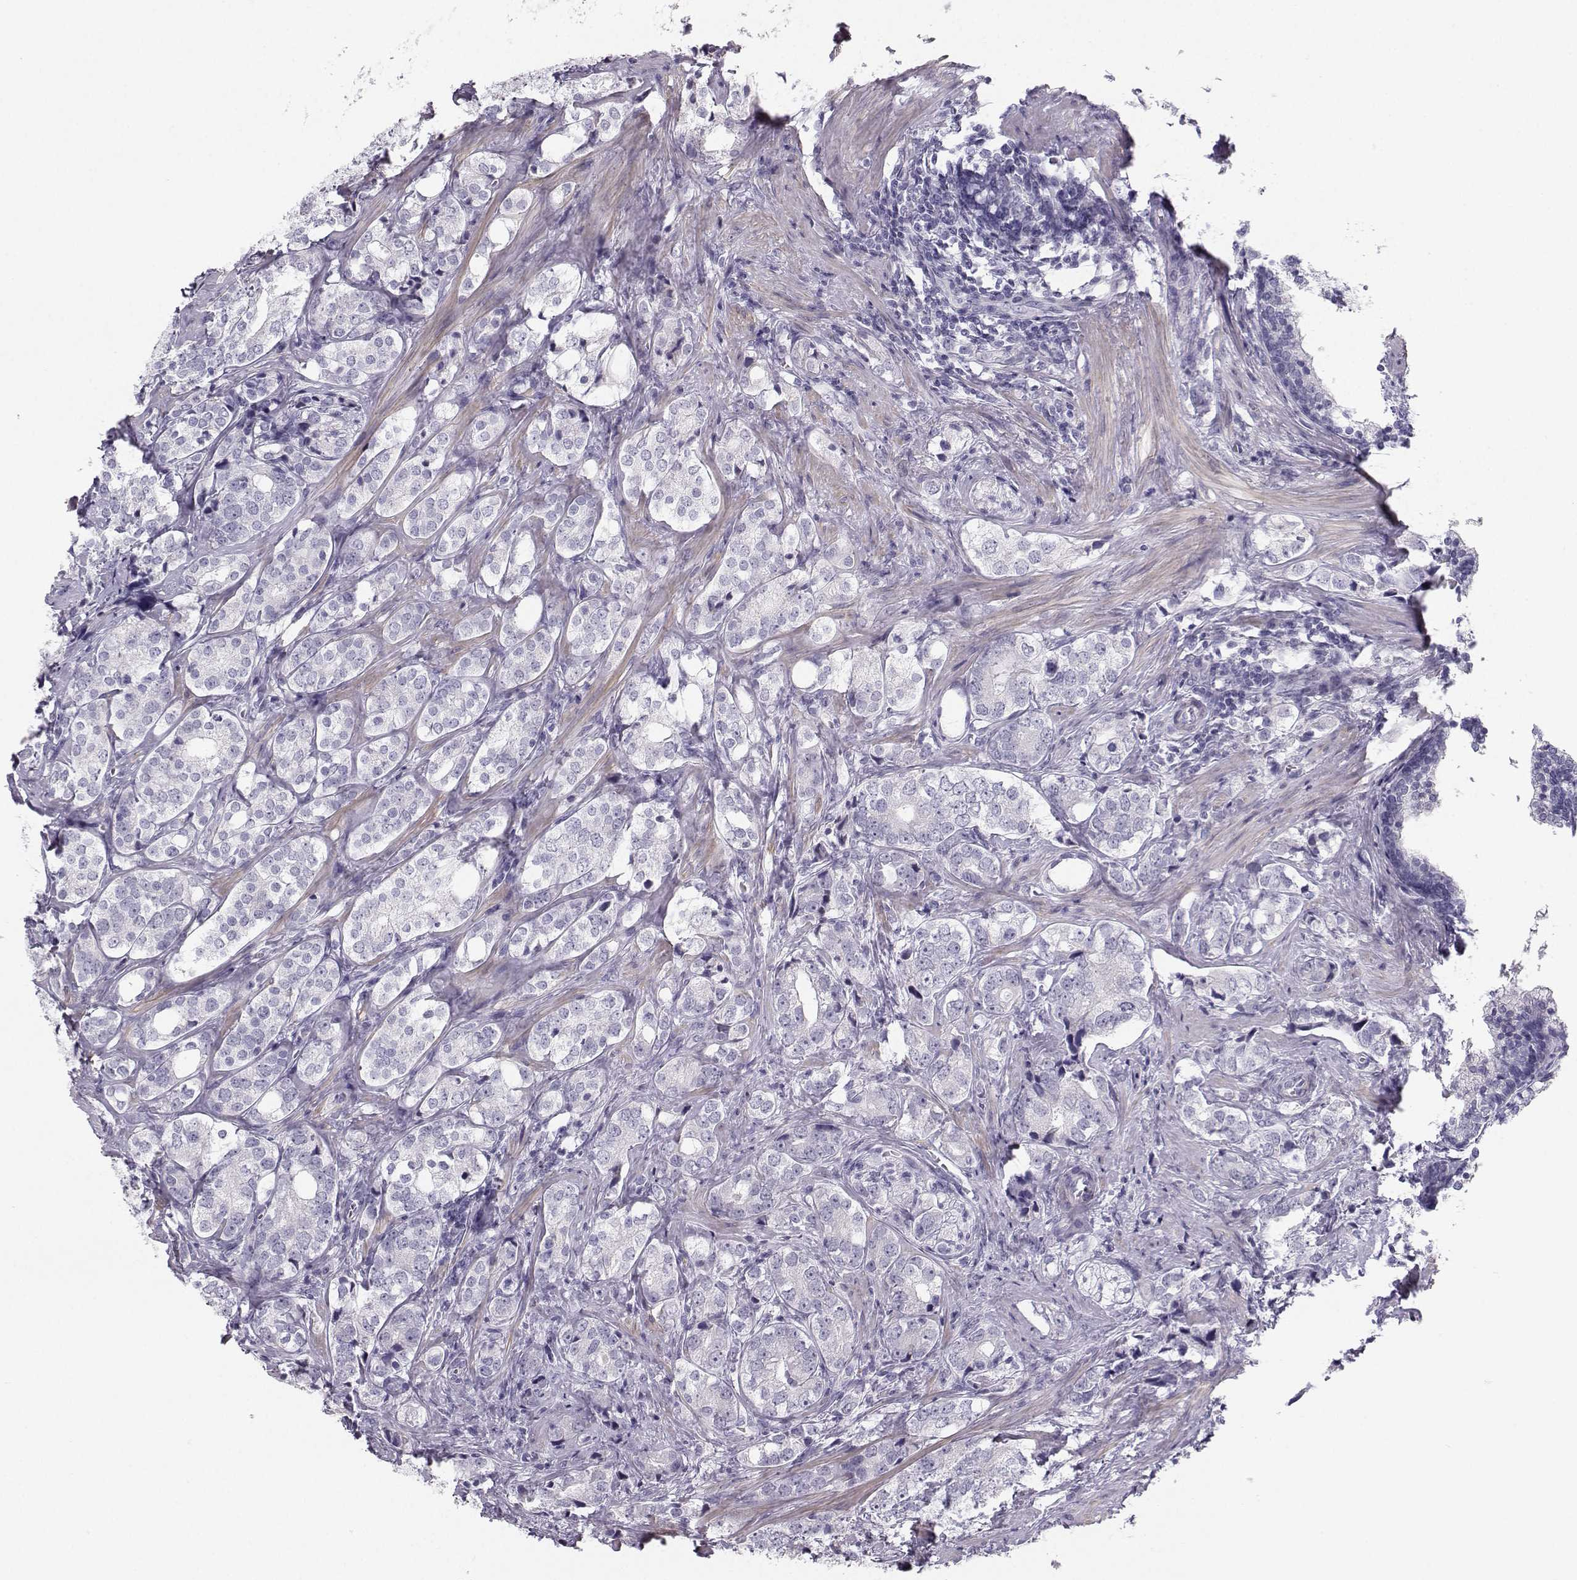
{"staining": {"intensity": "negative", "quantity": "none", "location": "none"}, "tissue": "prostate cancer", "cell_type": "Tumor cells", "image_type": "cancer", "snomed": [{"axis": "morphology", "description": "Adenocarcinoma, NOS"}, {"axis": "topography", "description": "Prostate and seminal vesicle, NOS"}], "caption": "Photomicrograph shows no significant protein positivity in tumor cells of prostate cancer (adenocarcinoma). Brightfield microscopy of immunohistochemistry stained with DAB (3,3'-diaminobenzidine) (brown) and hematoxylin (blue), captured at high magnification.", "gene": "CASR", "patient": {"sex": "male", "age": 63}}